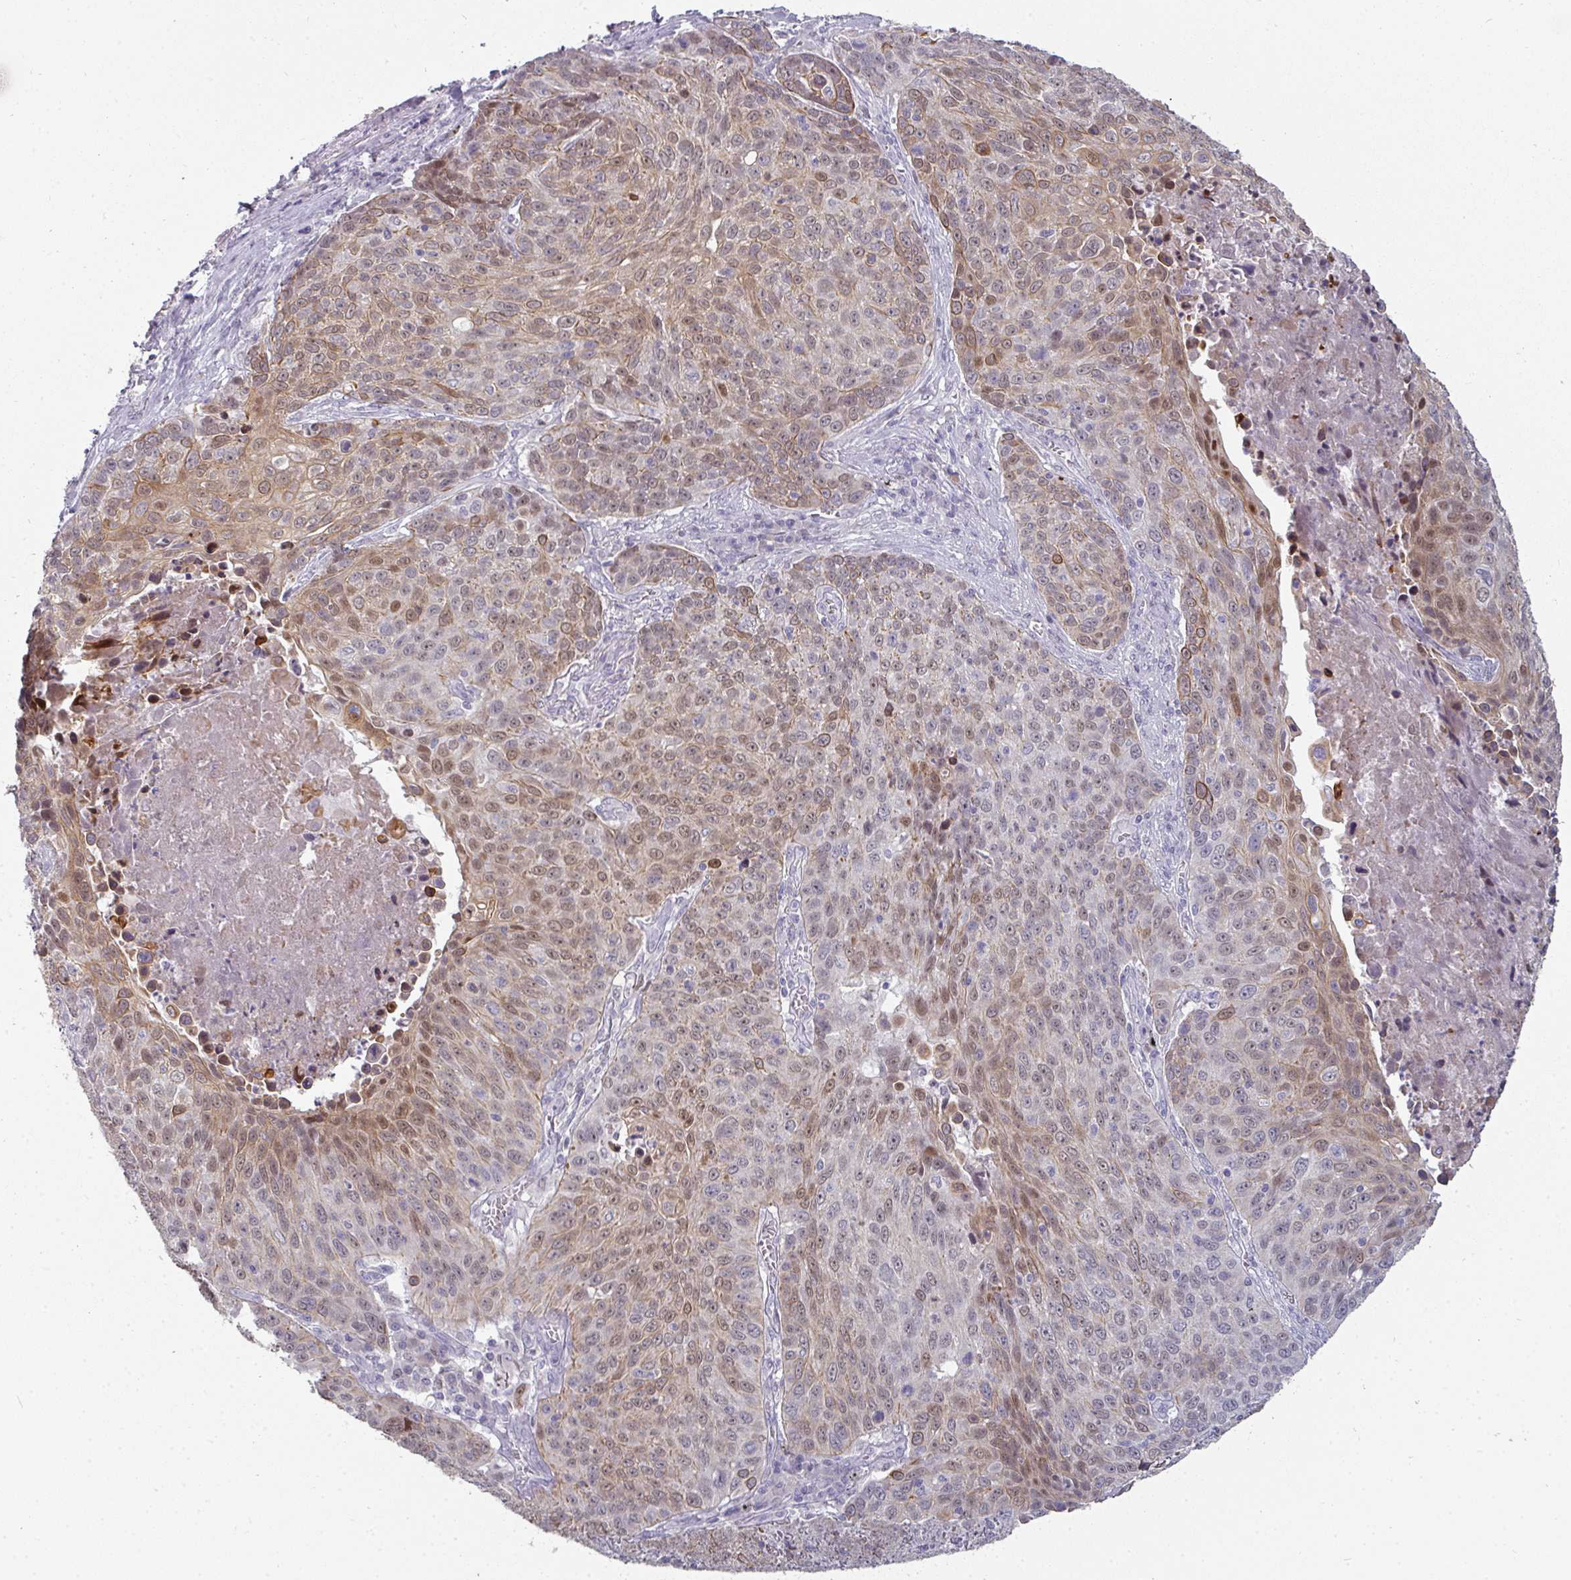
{"staining": {"intensity": "moderate", "quantity": "25%-75%", "location": "nuclear"}, "tissue": "lung cancer", "cell_type": "Tumor cells", "image_type": "cancer", "snomed": [{"axis": "morphology", "description": "Squamous cell carcinoma, NOS"}, {"axis": "topography", "description": "Lung"}], "caption": "A brown stain highlights moderate nuclear positivity of a protein in human lung cancer tumor cells. Using DAB (3,3'-diaminobenzidine) (brown) and hematoxylin (blue) stains, captured at high magnification using brightfield microscopy.", "gene": "GTF2H3", "patient": {"sex": "male", "age": 78}}